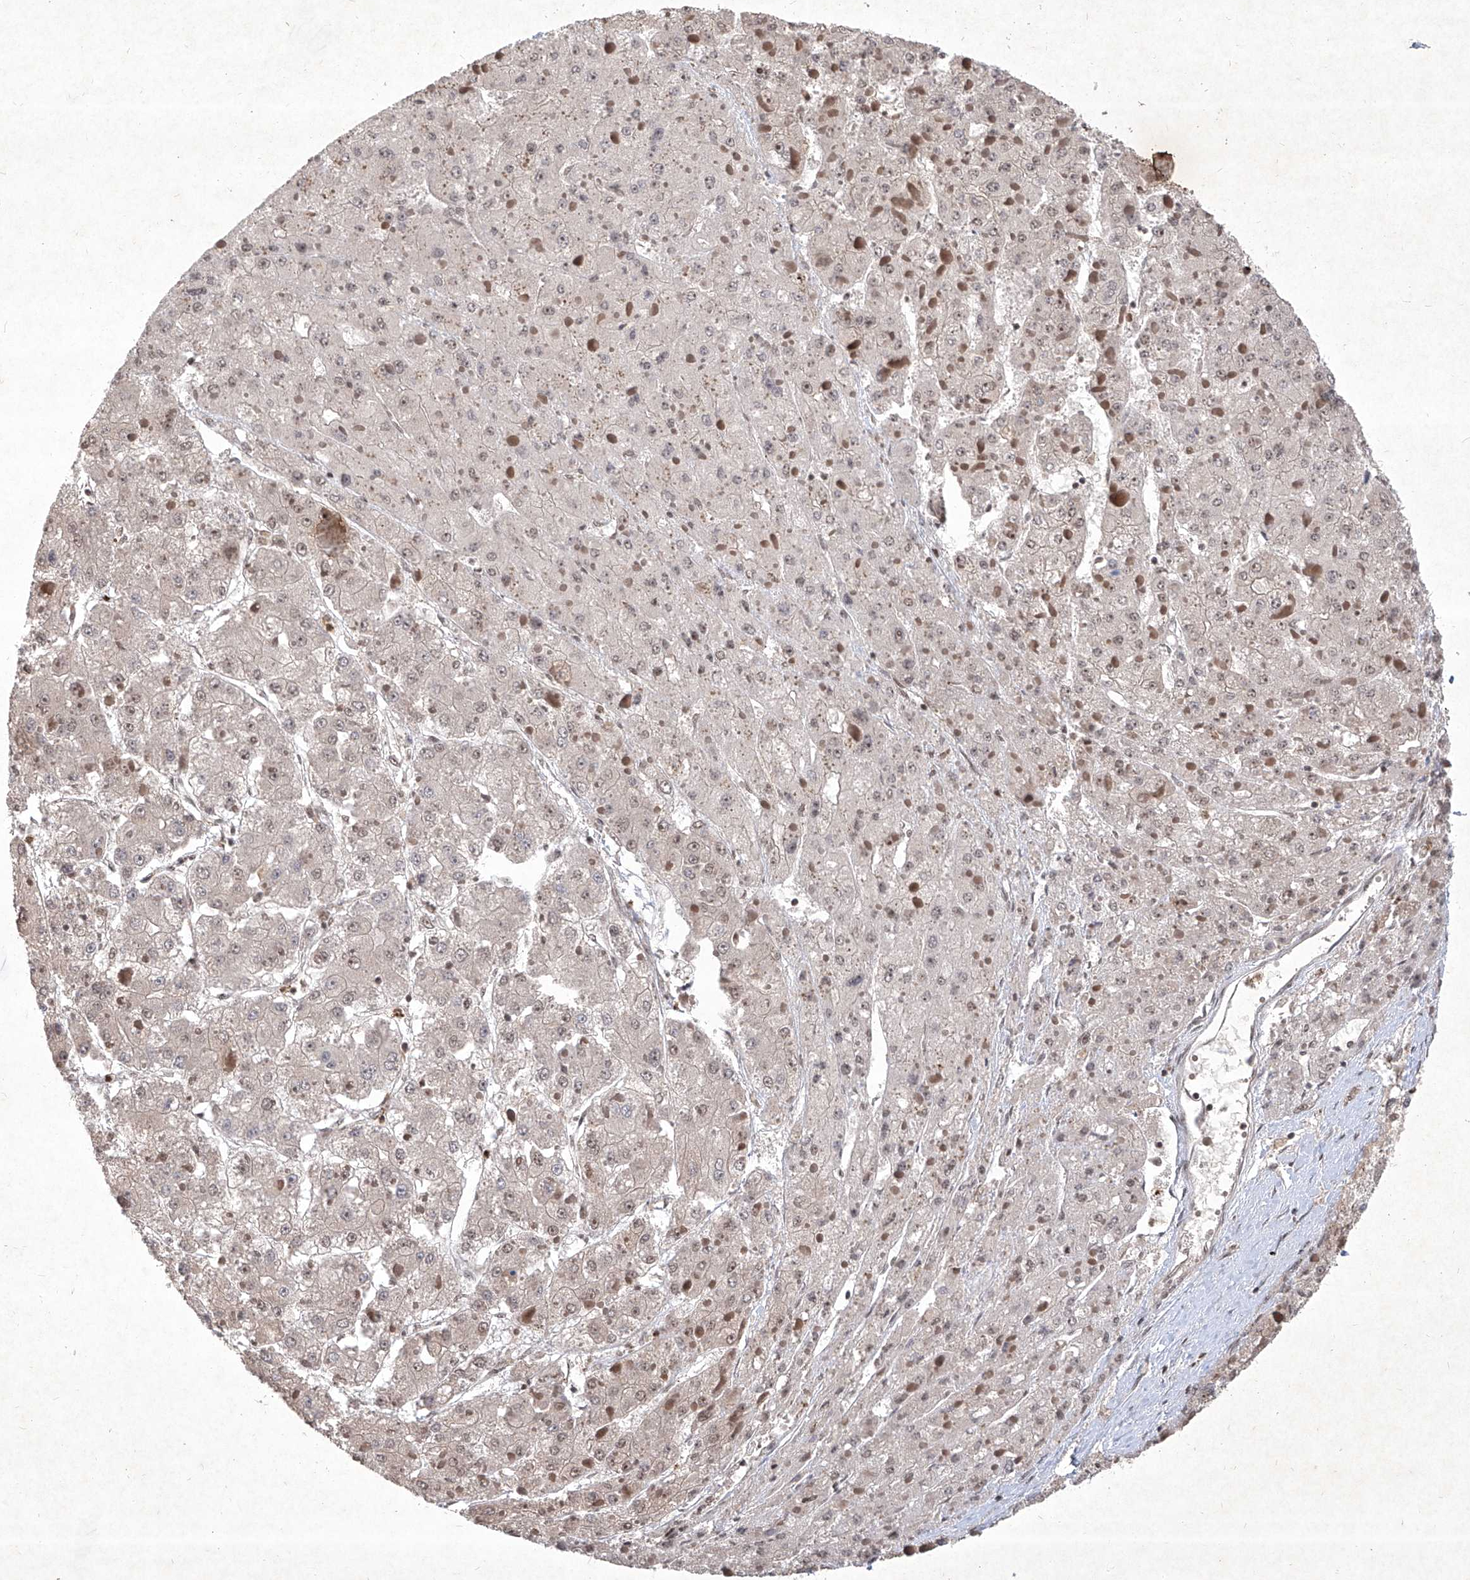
{"staining": {"intensity": "weak", "quantity": "<25%", "location": "nuclear"}, "tissue": "liver cancer", "cell_type": "Tumor cells", "image_type": "cancer", "snomed": [{"axis": "morphology", "description": "Carcinoma, Hepatocellular, NOS"}, {"axis": "topography", "description": "Liver"}], "caption": "High power microscopy image of an immunohistochemistry histopathology image of liver cancer (hepatocellular carcinoma), revealing no significant staining in tumor cells.", "gene": "IRF2", "patient": {"sex": "female", "age": 73}}